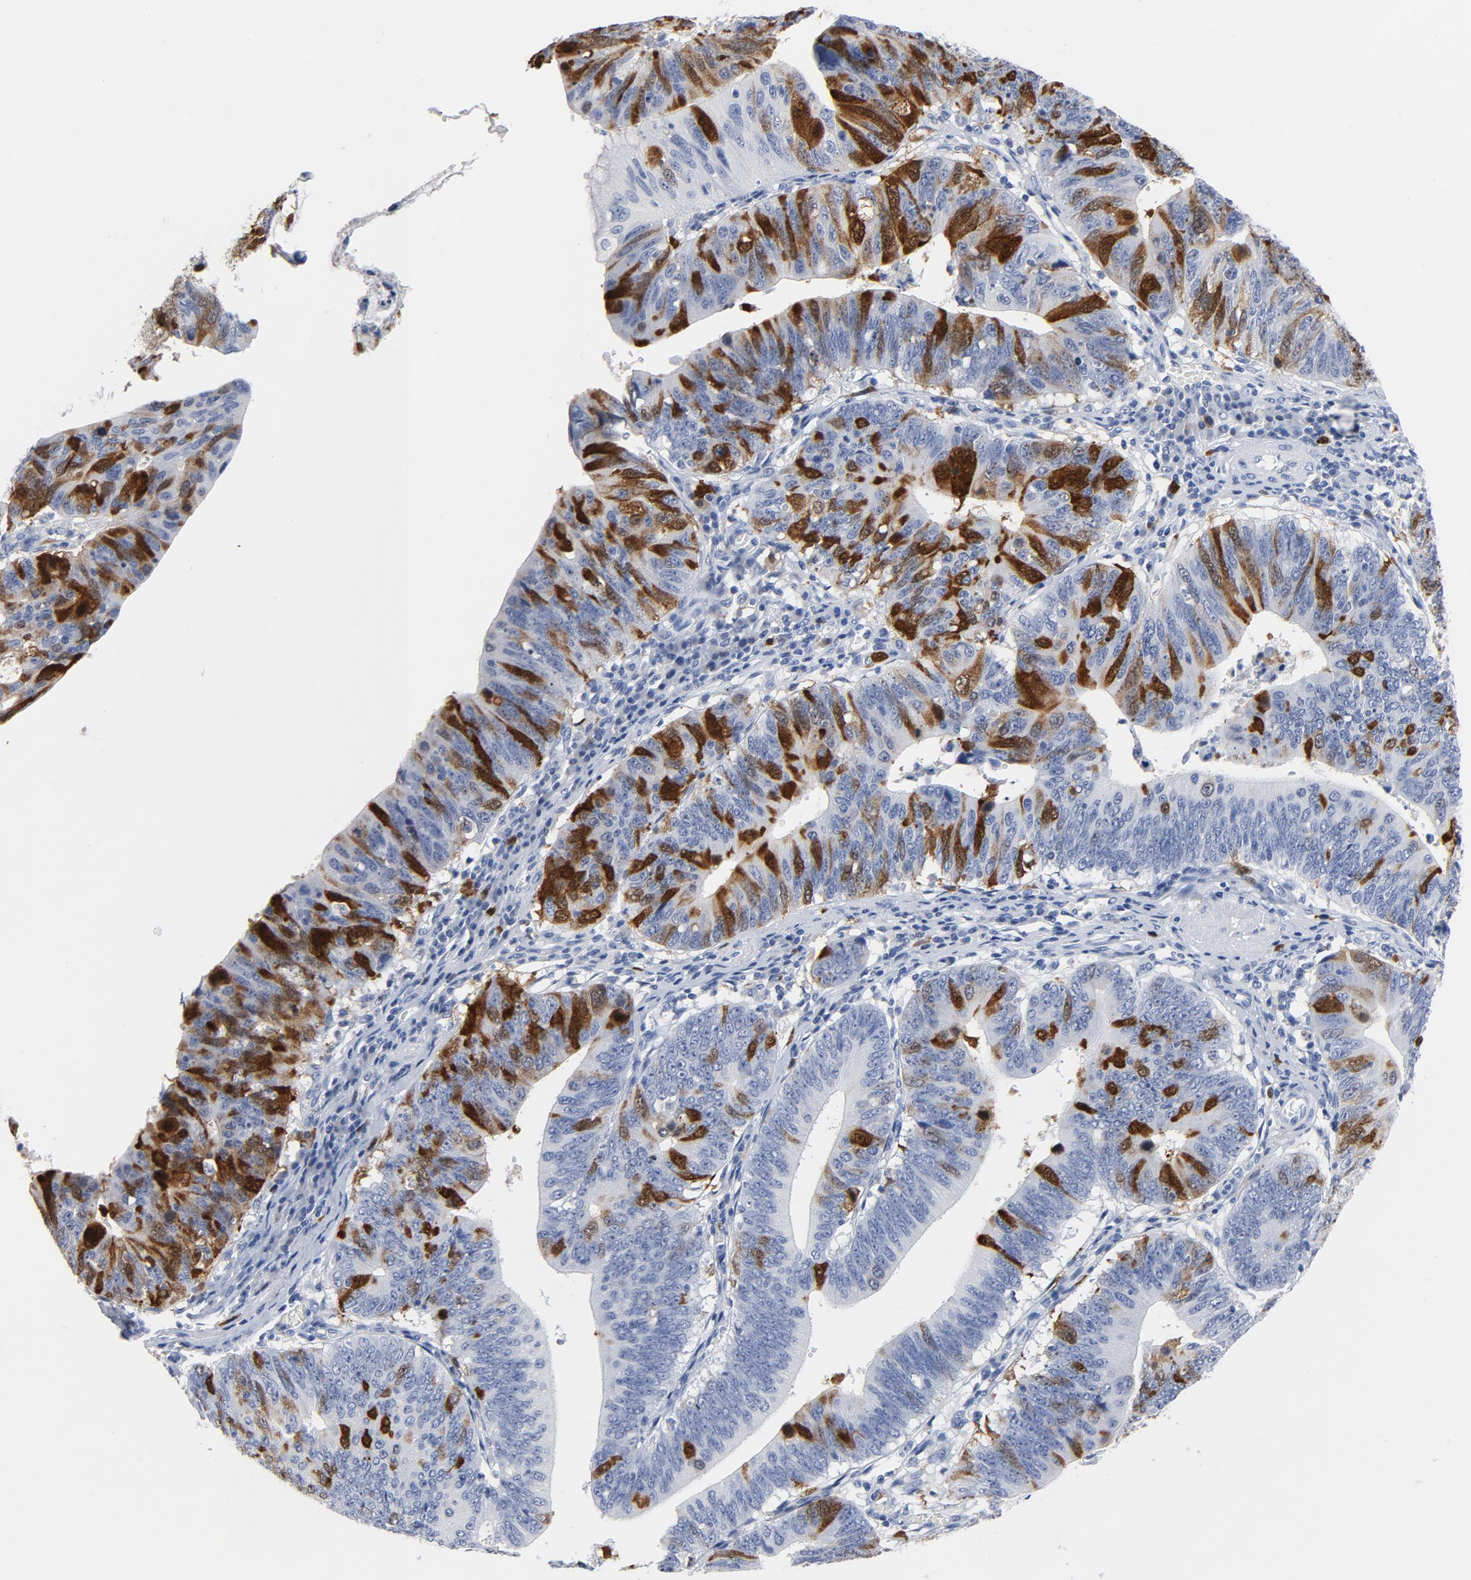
{"staining": {"intensity": "strong", "quantity": "25%-75%", "location": "cytoplasmic/membranous,nuclear"}, "tissue": "stomach cancer", "cell_type": "Tumor cells", "image_type": "cancer", "snomed": [{"axis": "morphology", "description": "Adenocarcinoma, NOS"}, {"axis": "topography", "description": "Stomach"}], "caption": "The image exhibits immunohistochemical staining of stomach cancer. There is strong cytoplasmic/membranous and nuclear positivity is identified in approximately 25%-75% of tumor cells.", "gene": "CDC20", "patient": {"sex": "male", "age": 59}}